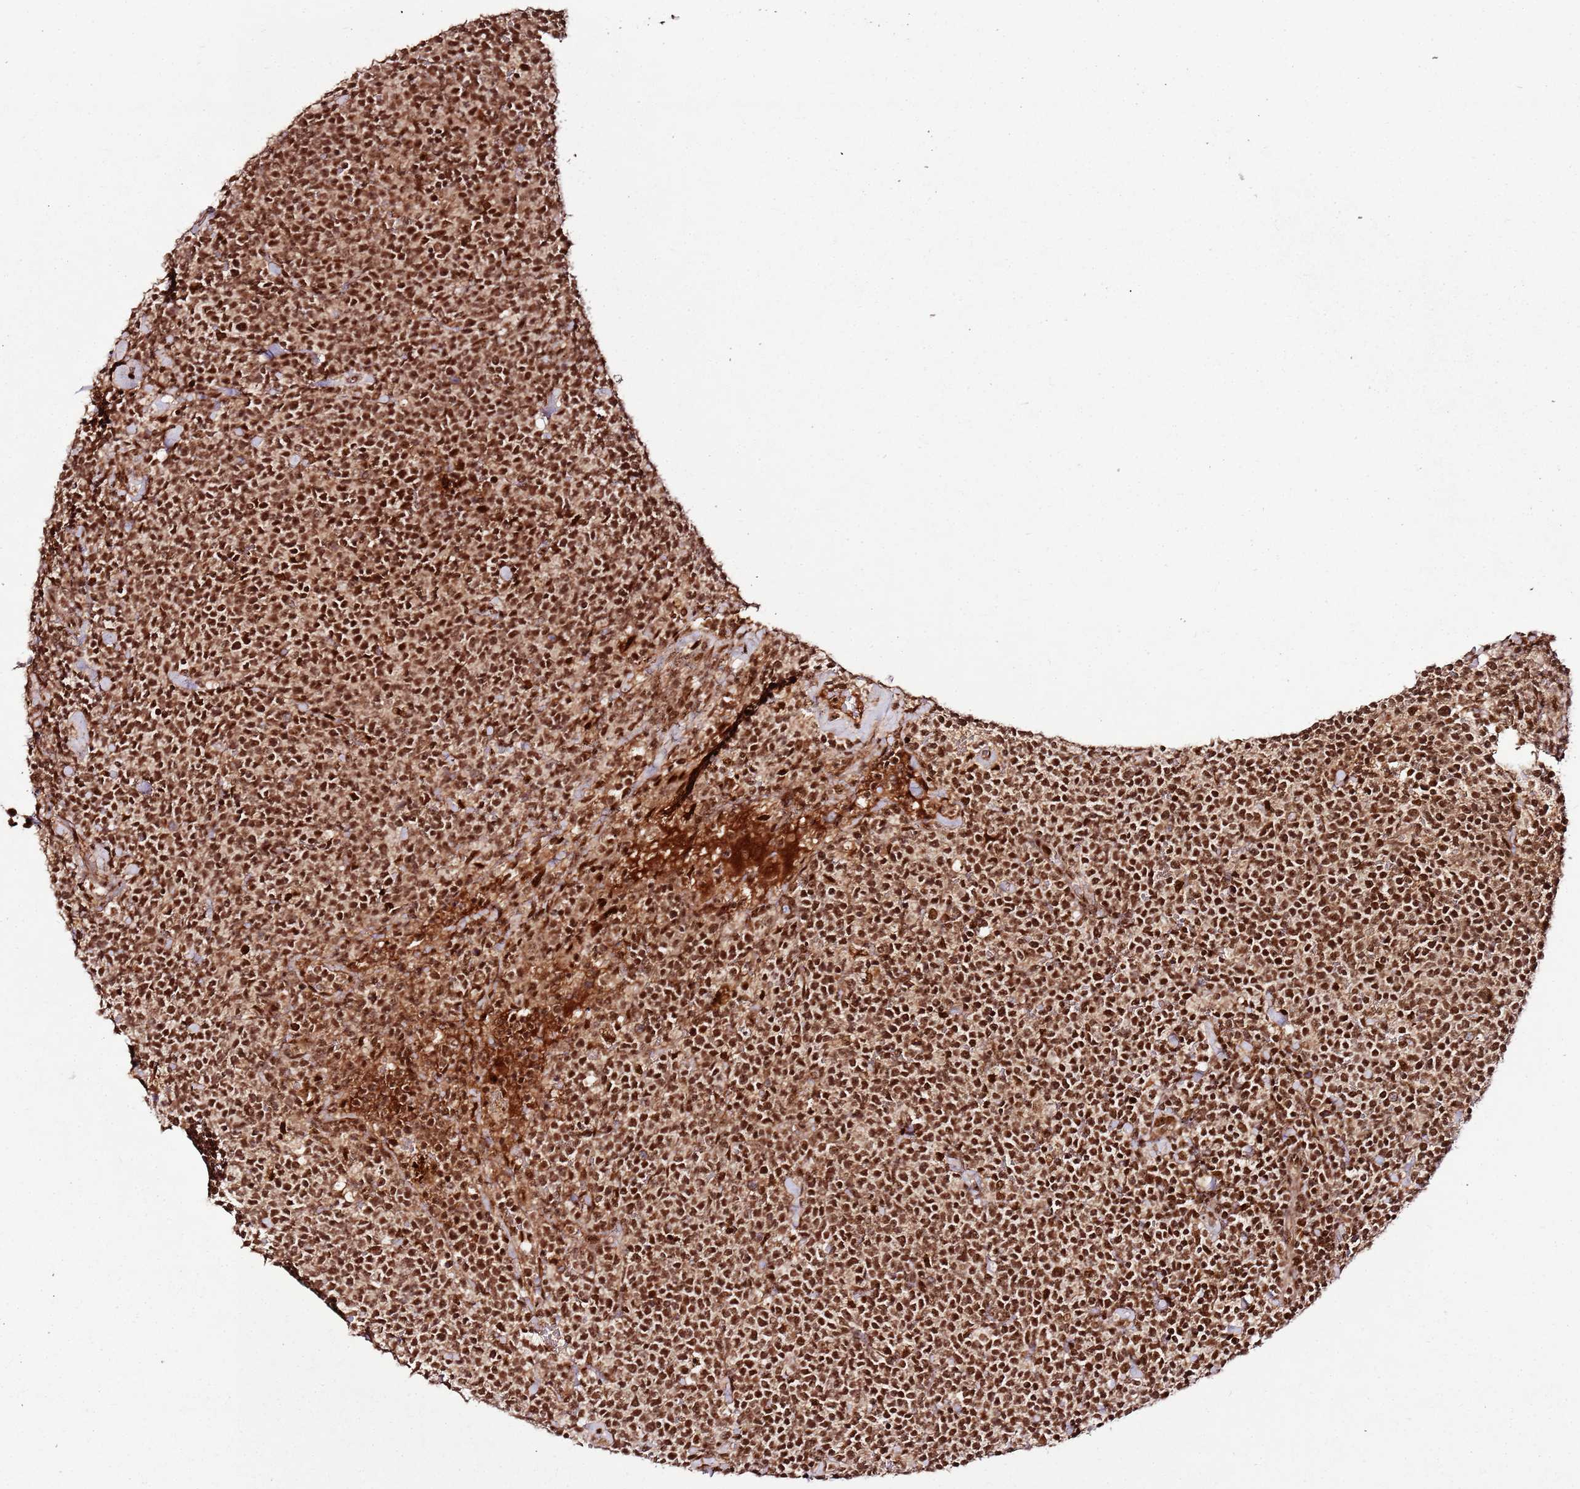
{"staining": {"intensity": "strong", "quantity": ">75%", "location": "nuclear"}, "tissue": "lymphoma", "cell_type": "Tumor cells", "image_type": "cancer", "snomed": [{"axis": "morphology", "description": "Malignant lymphoma, non-Hodgkin's type, High grade"}, {"axis": "topography", "description": "Lymph node"}], "caption": "IHC of lymphoma demonstrates high levels of strong nuclear positivity in about >75% of tumor cells. (IHC, brightfield microscopy, high magnification).", "gene": "XRN2", "patient": {"sex": "male", "age": 61}}